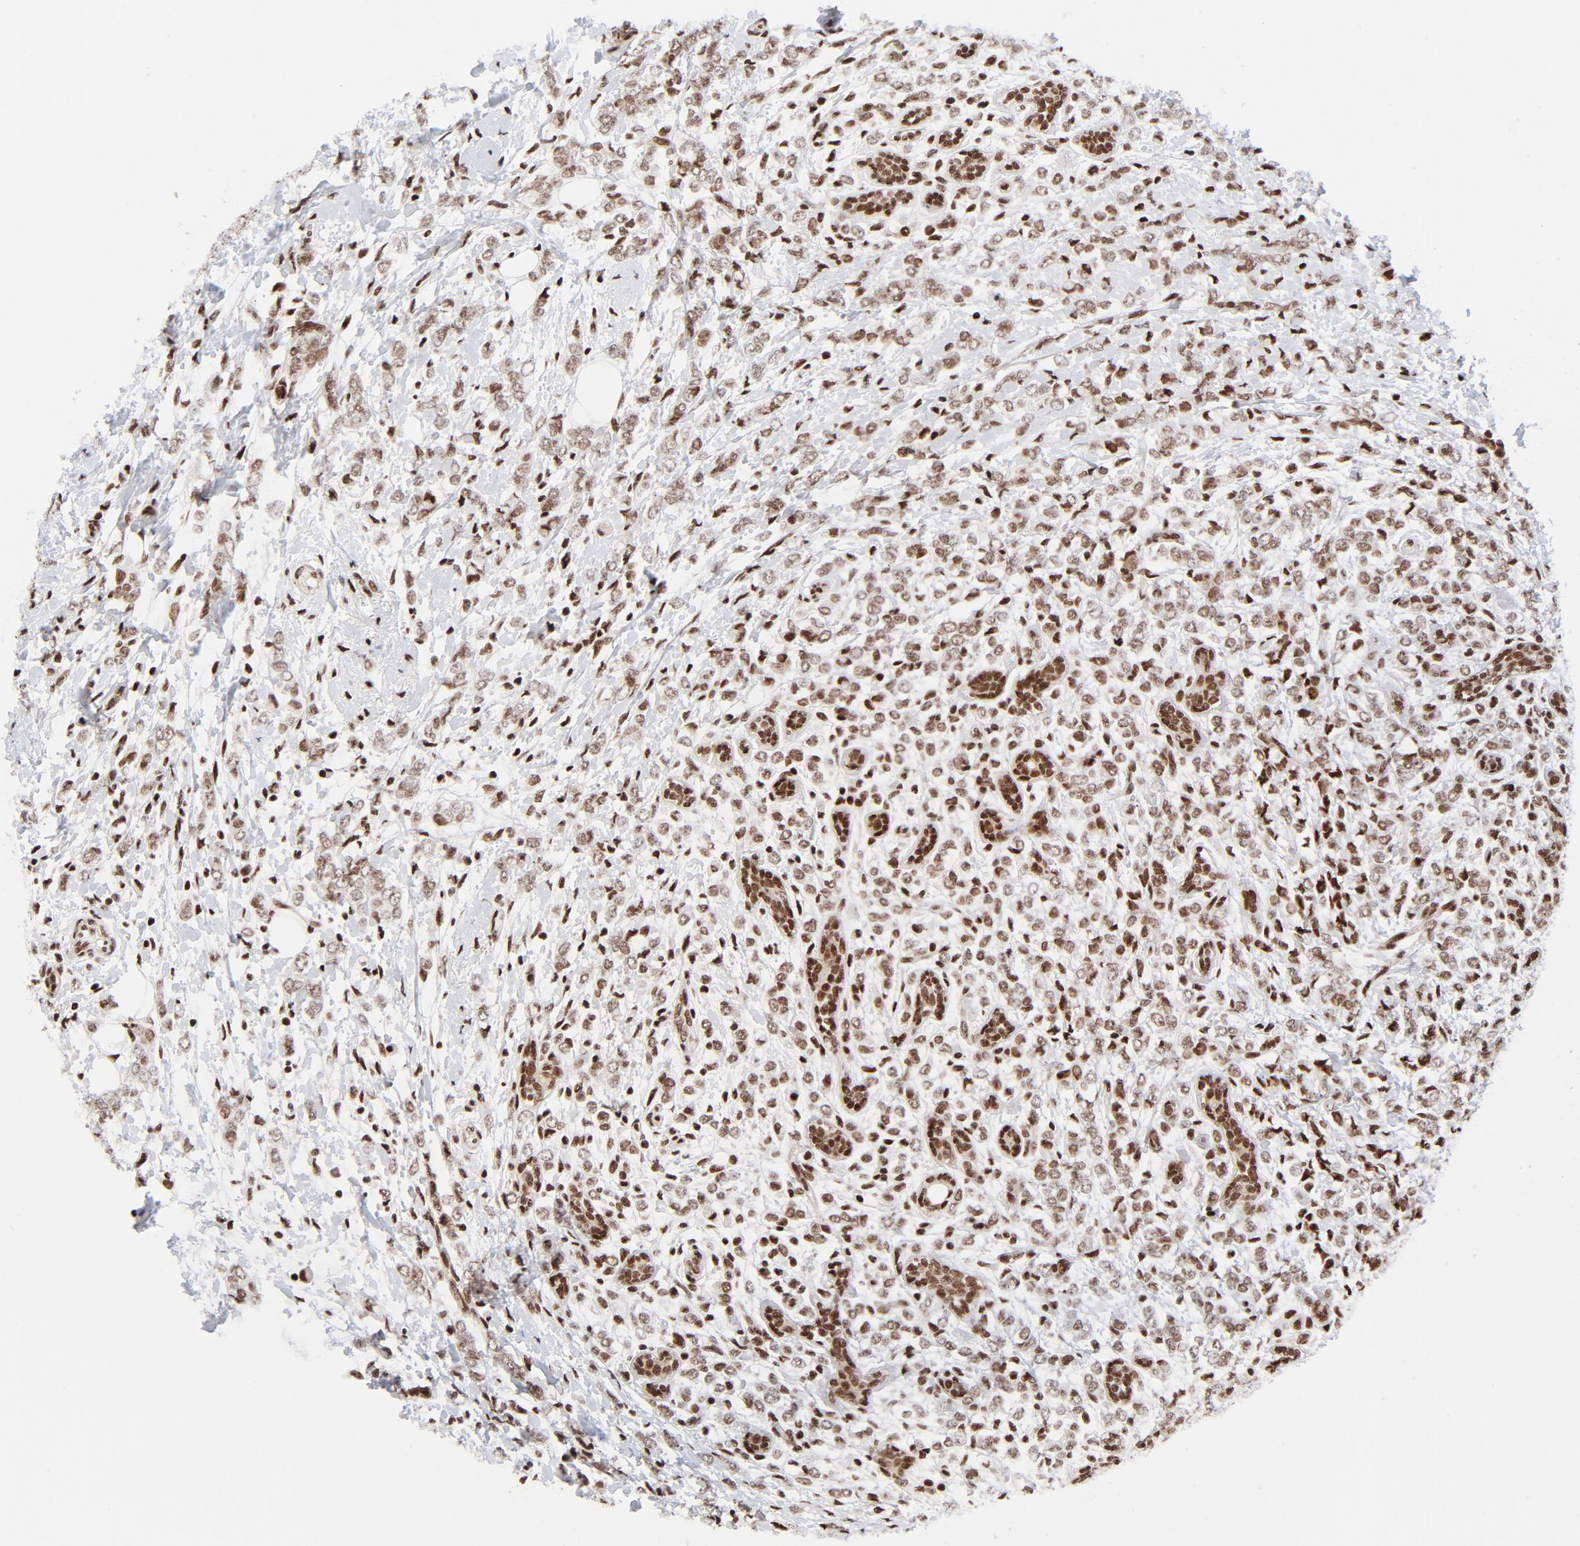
{"staining": {"intensity": "strong", "quantity": ">75%", "location": "nuclear"}, "tissue": "breast cancer", "cell_type": "Tumor cells", "image_type": "cancer", "snomed": [{"axis": "morphology", "description": "Normal tissue, NOS"}, {"axis": "morphology", "description": "Lobular carcinoma"}, {"axis": "topography", "description": "Breast"}], "caption": "Tumor cells show high levels of strong nuclear positivity in about >75% of cells in breast cancer (lobular carcinoma).", "gene": "NFYB", "patient": {"sex": "female", "age": 47}}